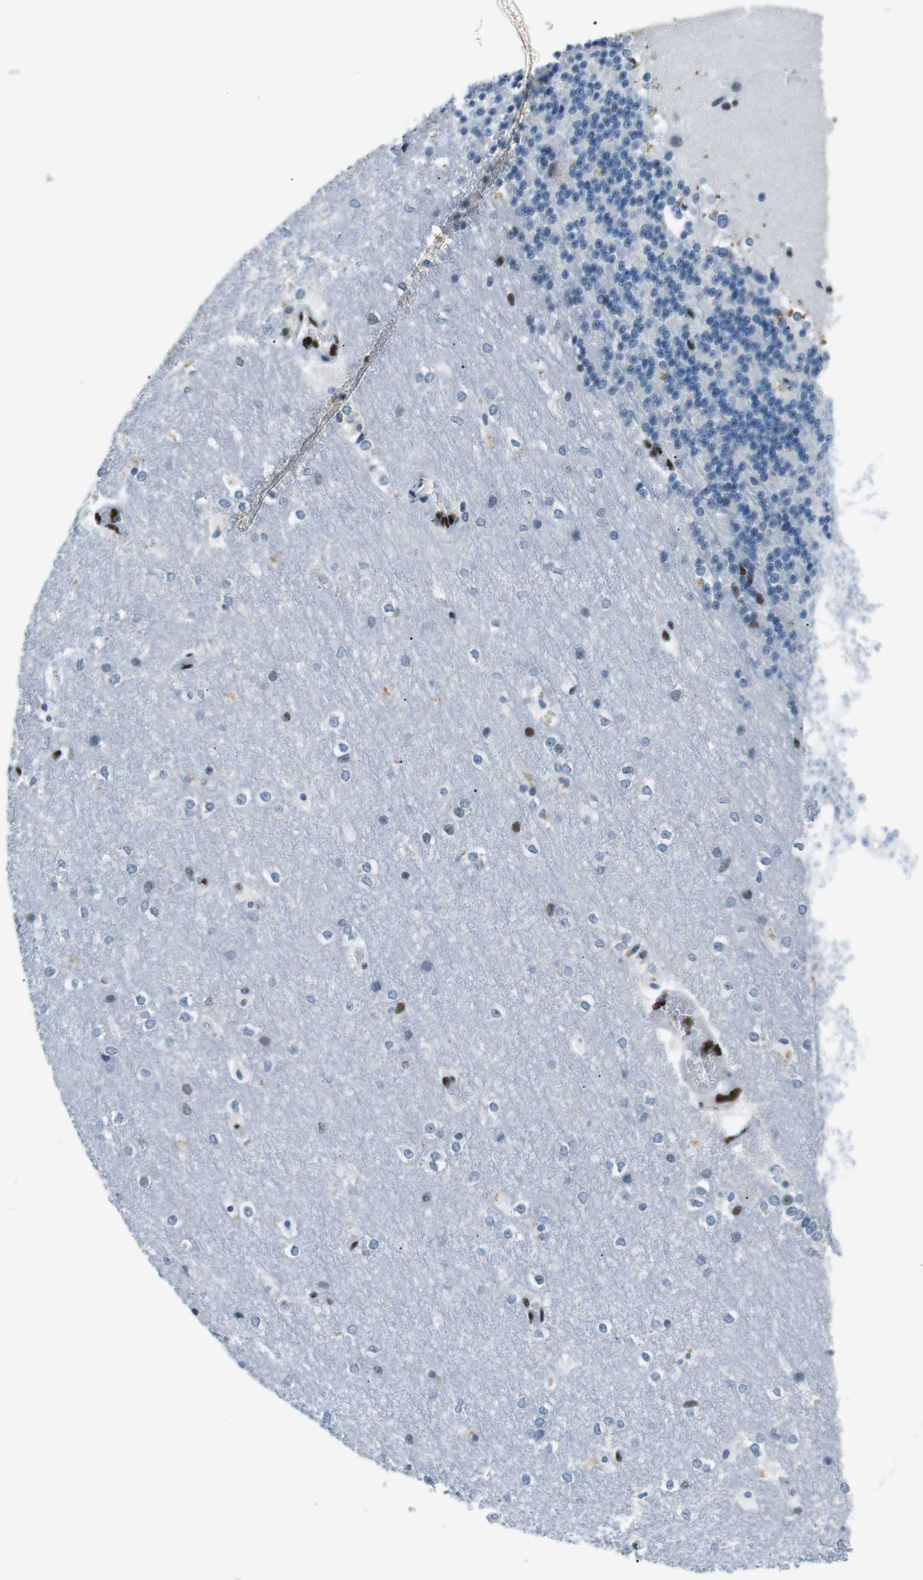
{"staining": {"intensity": "negative", "quantity": "none", "location": "none"}, "tissue": "cerebellum", "cell_type": "Cells in granular layer", "image_type": "normal", "snomed": [{"axis": "morphology", "description": "Normal tissue, NOS"}, {"axis": "topography", "description": "Cerebellum"}], "caption": "Cells in granular layer are negative for protein expression in normal human cerebellum. (Brightfield microscopy of DAB (3,3'-diaminobenzidine) immunohistochemistry (IHC) at high magnification).", "gene": "PML", "patient": {"sex": "female", "age": 19}}